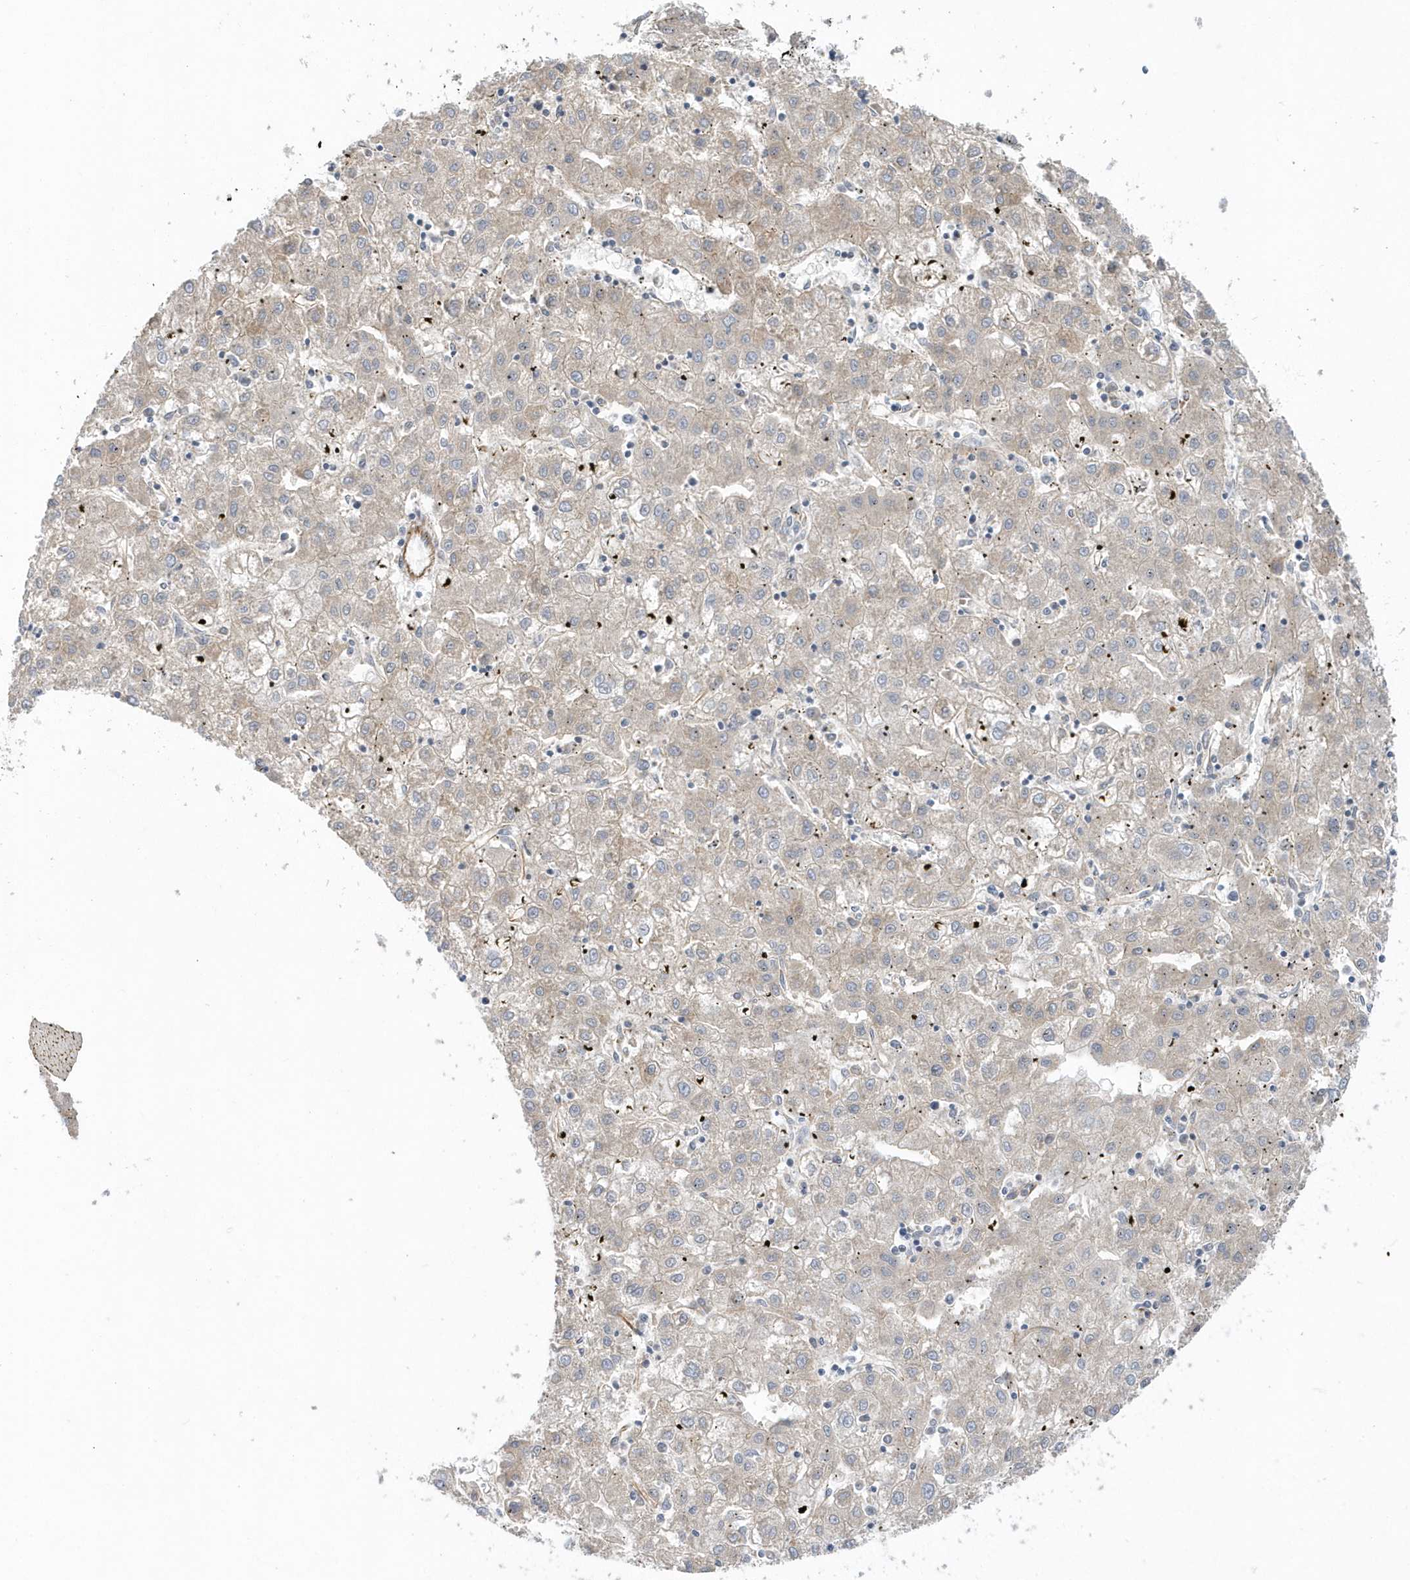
{"staining": {"intensity": "negative", "quantity": "none", "location": "none"}, "tissue": "liver cancer", "cell_type": "Tumor cells", "image_type": "cancer", "snomed": [{"axis": "morphology", "description": "Carcinoma, Hepatocellular, NOS"}, {"axis": "topography", "description": "Liver"}], "caption": "An IHC micrograph of liver cancer (hepatocellular carcinoma) is shown. There is no staining in tumor cells of liver cancer (hepatocellular carcinoma). (Stains: DAB (3,3'-diaminobenzidine) IHC with hematoxylin counter stain, Microscopy: brightfield microscopy at high magnification).", "gene": "RAB17", "patient": {"sex": "male", "age": 72}}